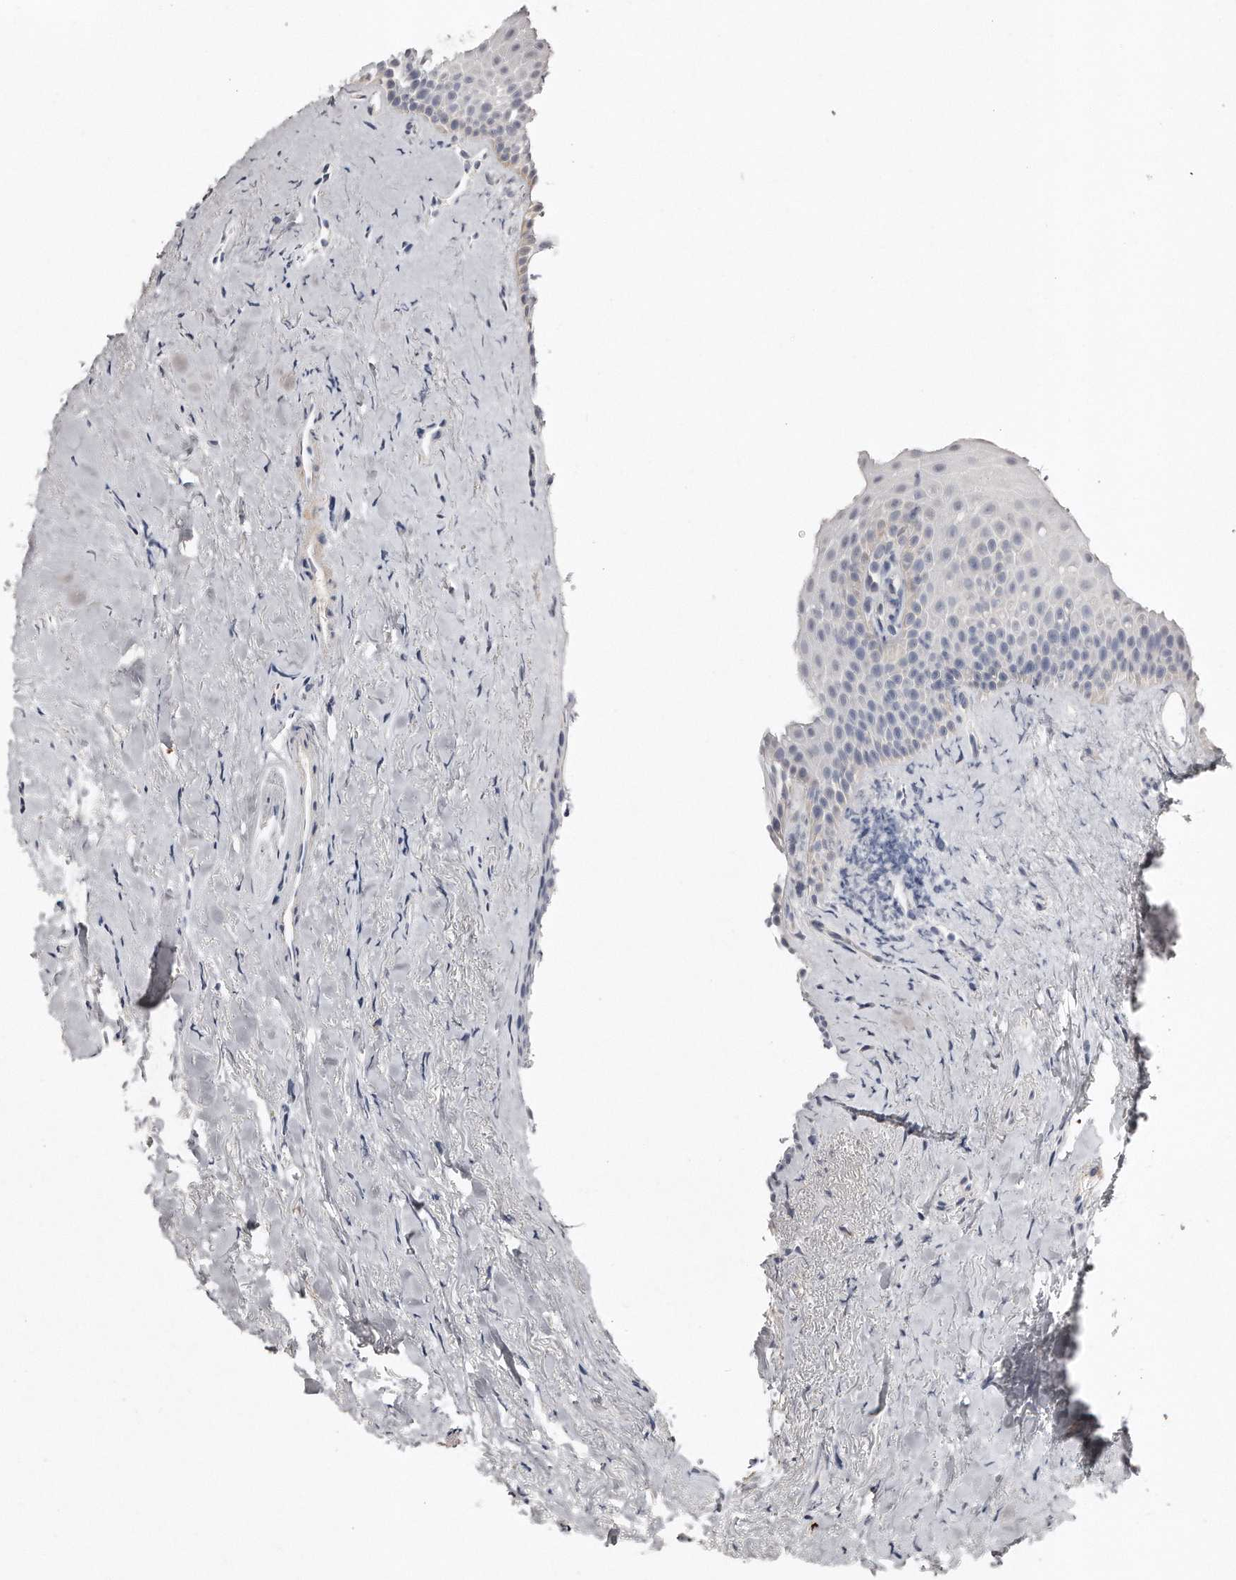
{"staining": {"intensity": "negative", "quantity": "none", "location": "none"}, "tissue": "oral mucosa", "cell_type": "Squamous epithelial cells", "image_type": "normal", "snomed": [{"axis": "morphology", "description": "Normal tissue, NOS"}, {"axis": "topography", "description": "Oral tissue"}], "caption": "Immunohistochemistry (IHC) of normal human oral mucosa displays no expression in squamous epithelial cells. Nuclei are stained in blue.", "gene": "LMOD1", "patient": {"sex": "female", "age": 63}}